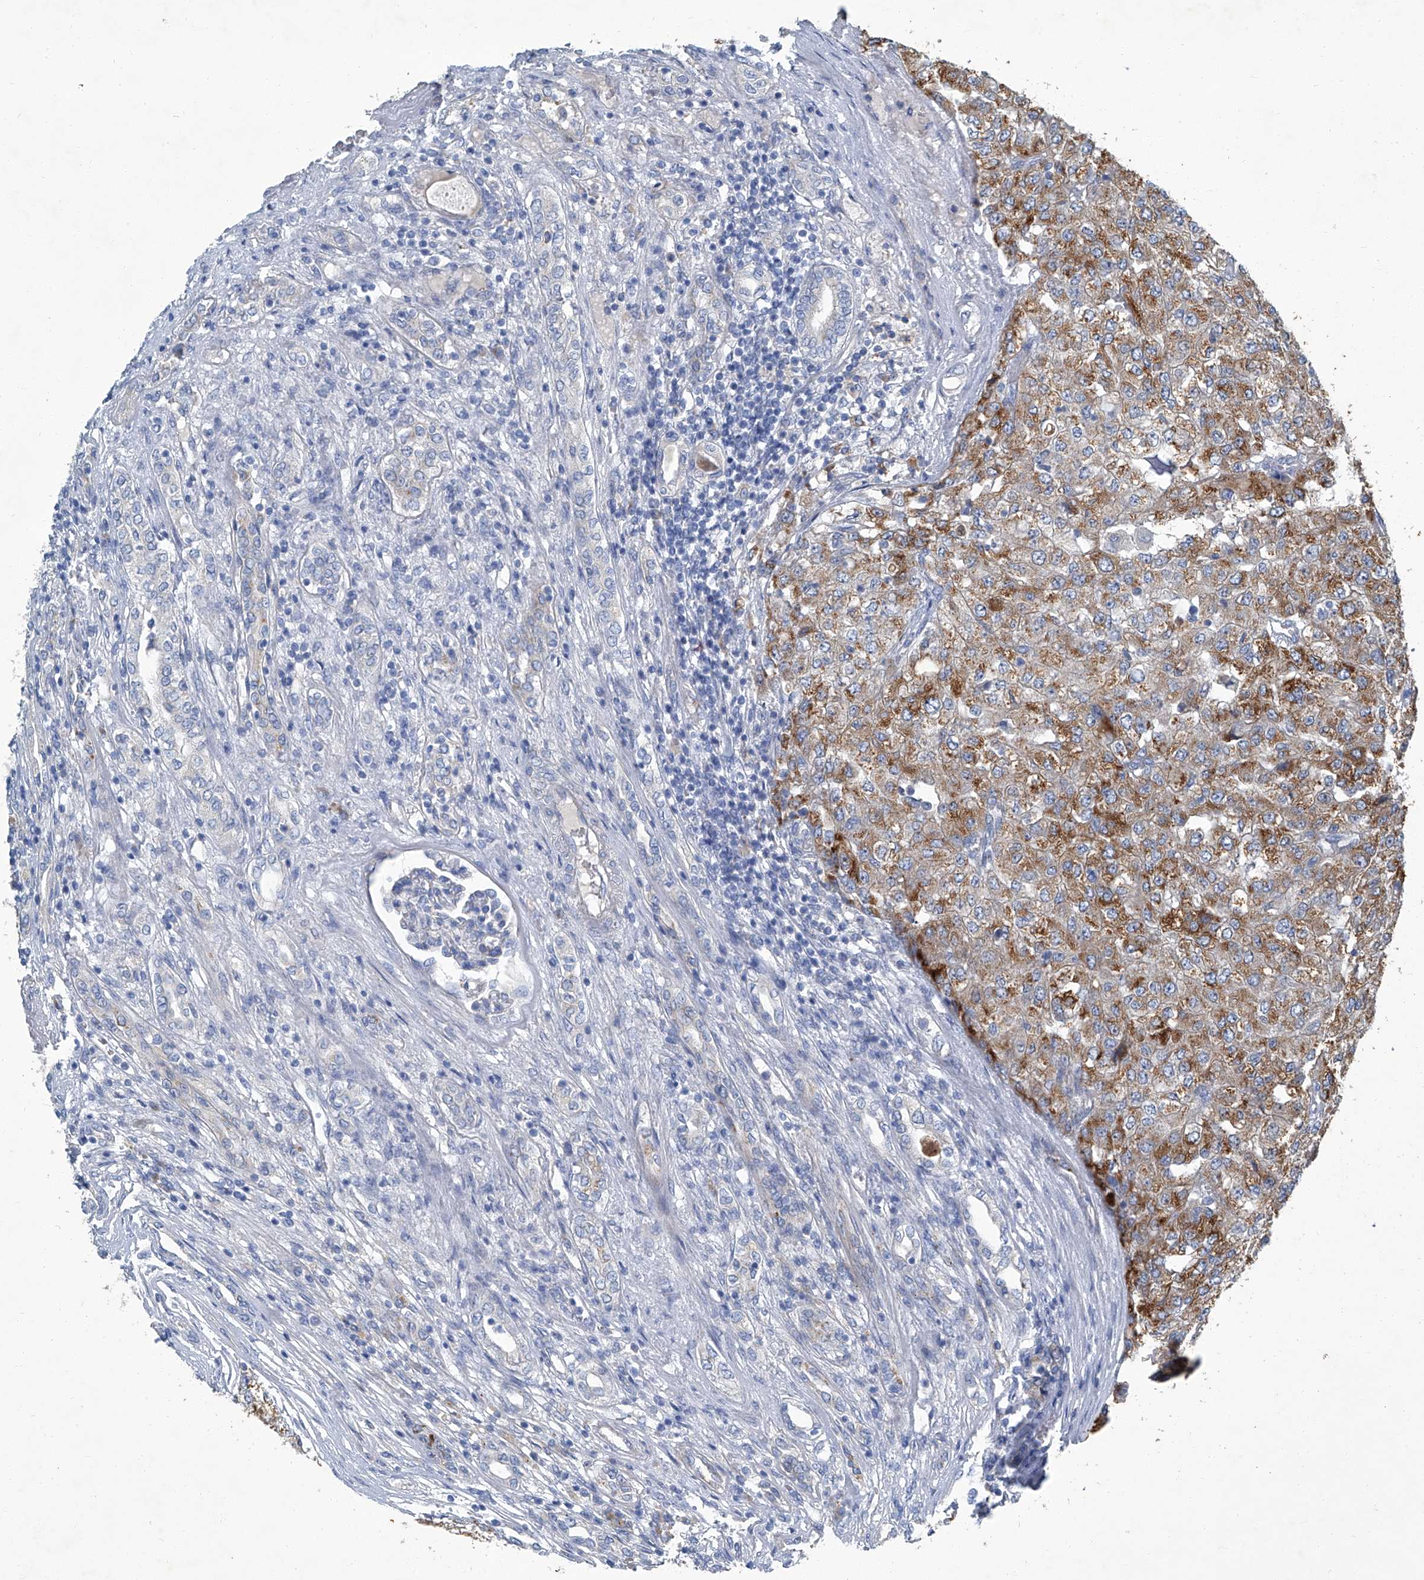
{"staining": {"intensity": "moderate", "quantity": ">75%", "location": "cytoplasmic/membranous"}, "tissue": "renal cancer", "cell_type": "Tumor cells", "image_type": "cancer", "snomed": [{"axis": "morphology", "description": "Adenocarcinoma, NOS"}, {"axis": "topography", "description": "Kidney"}], "caption": "Immunohistochemical staining of adenocarcinoma (renal) reveals medium levels of moderate cytoplasmic/membranous protein staining in approximately >75% of tumor cells. (DAB IHC, brown staining for protein, blue staining for nuclei).", "gene": "SLC26A11", "patient": {"sex": "female", "age": 54}}